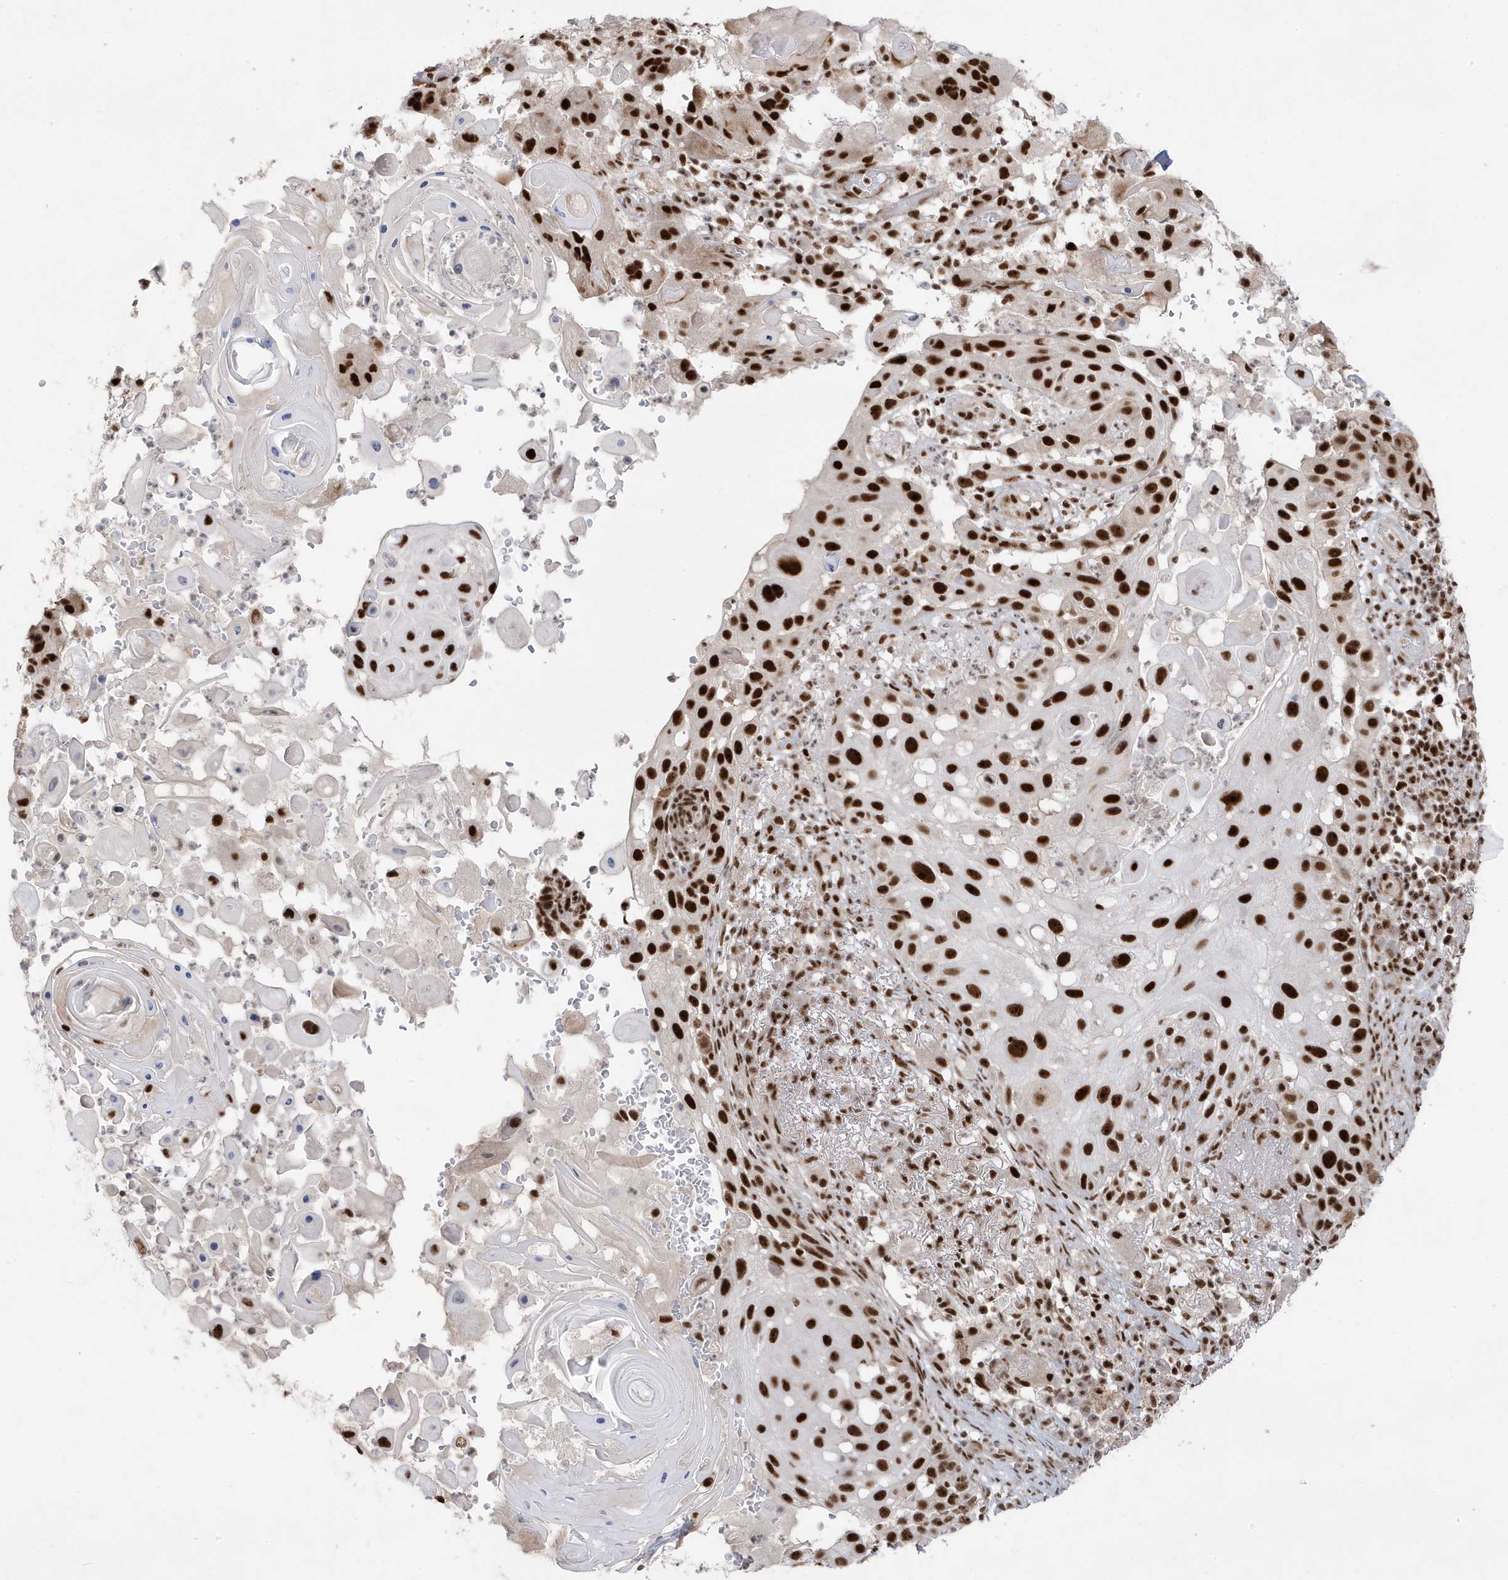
{"staining": {"intensity": "strong", "quantity": ">75%", "location": "nuclear"}, "tissue": "skin cancer", "cell_type": "Tumor cells", "image_type": "cancer", "snomed": [{"axis": "morphology", "description": "Squamous cell carcinoma, NOS"}, {"axis": "topography", "description": "Skin"}], "caption": "Protein positivity by immunohistochemistry demonstrates strong nuclear positivity in about >75% of tumor cells in skin cancer (squamous cell carcinoma). The protein of interest is stained brown, and the nuclei are stained in blue (DAB IHC with brightfield microscopy, high magnification).", "gene": "MTREX", "patient": {"sex": "female", "age": 44}}